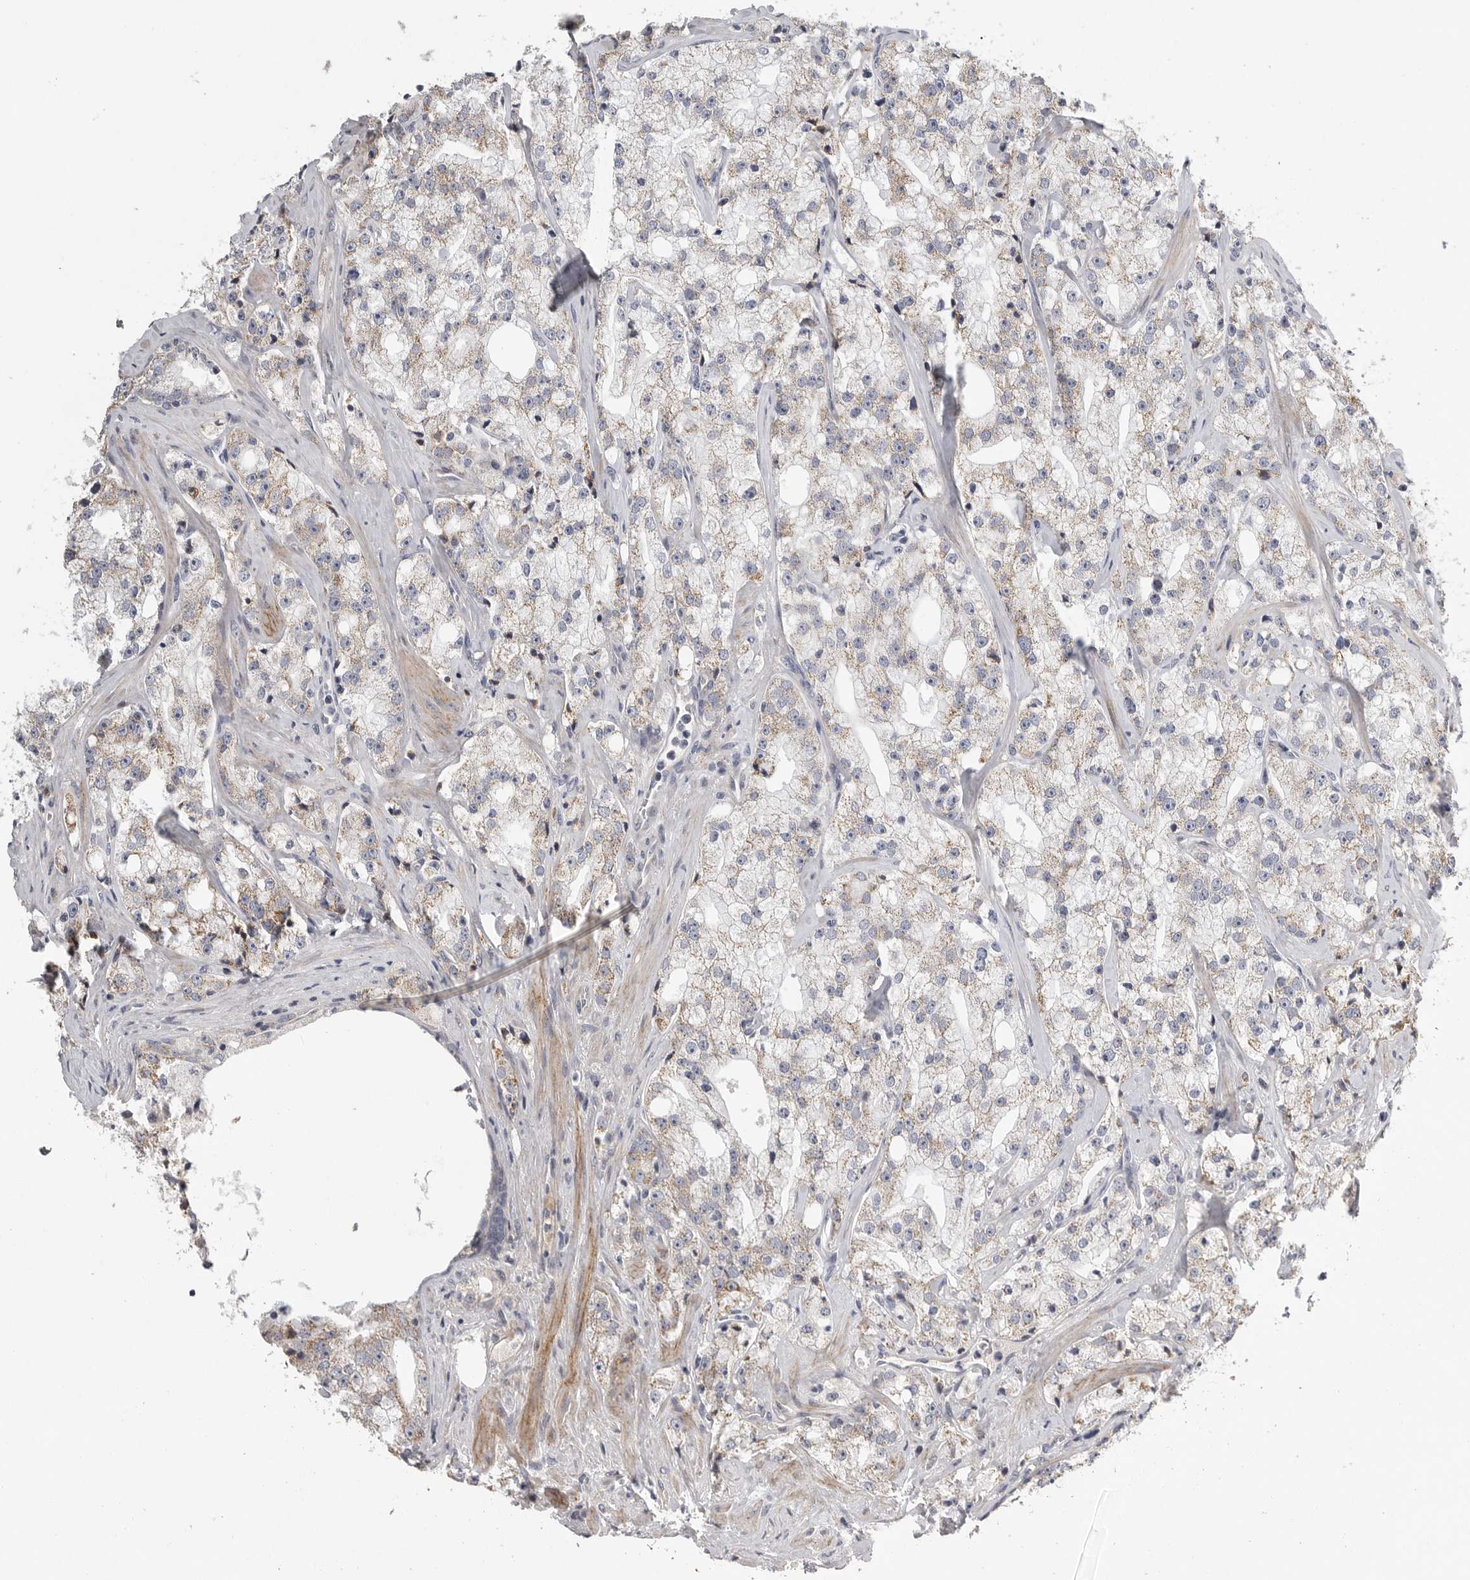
{"staining": {"intensity": "weak", "quantity": "25%-75%", "location": "cytoplasmic/membranous"}, "tissue": "prostate cancer", "cell_type": "Tumor cells", "image_type": "cancer", "snomed": [{"axis": "morphology", "description": "Adenocarcinoma, High grade"}, {"axis": "topography", "description": "Prostate"}], "caption": "Human prostate cancer (adenocarcinoma (high-grade)) stained for a protein (brown) exhibits weak cytoplasmic/membranous positive positivity in about 25%-75% of tumor cells.", "gene": "SDC3", "patient": {"sex": "male", "age": 64}}